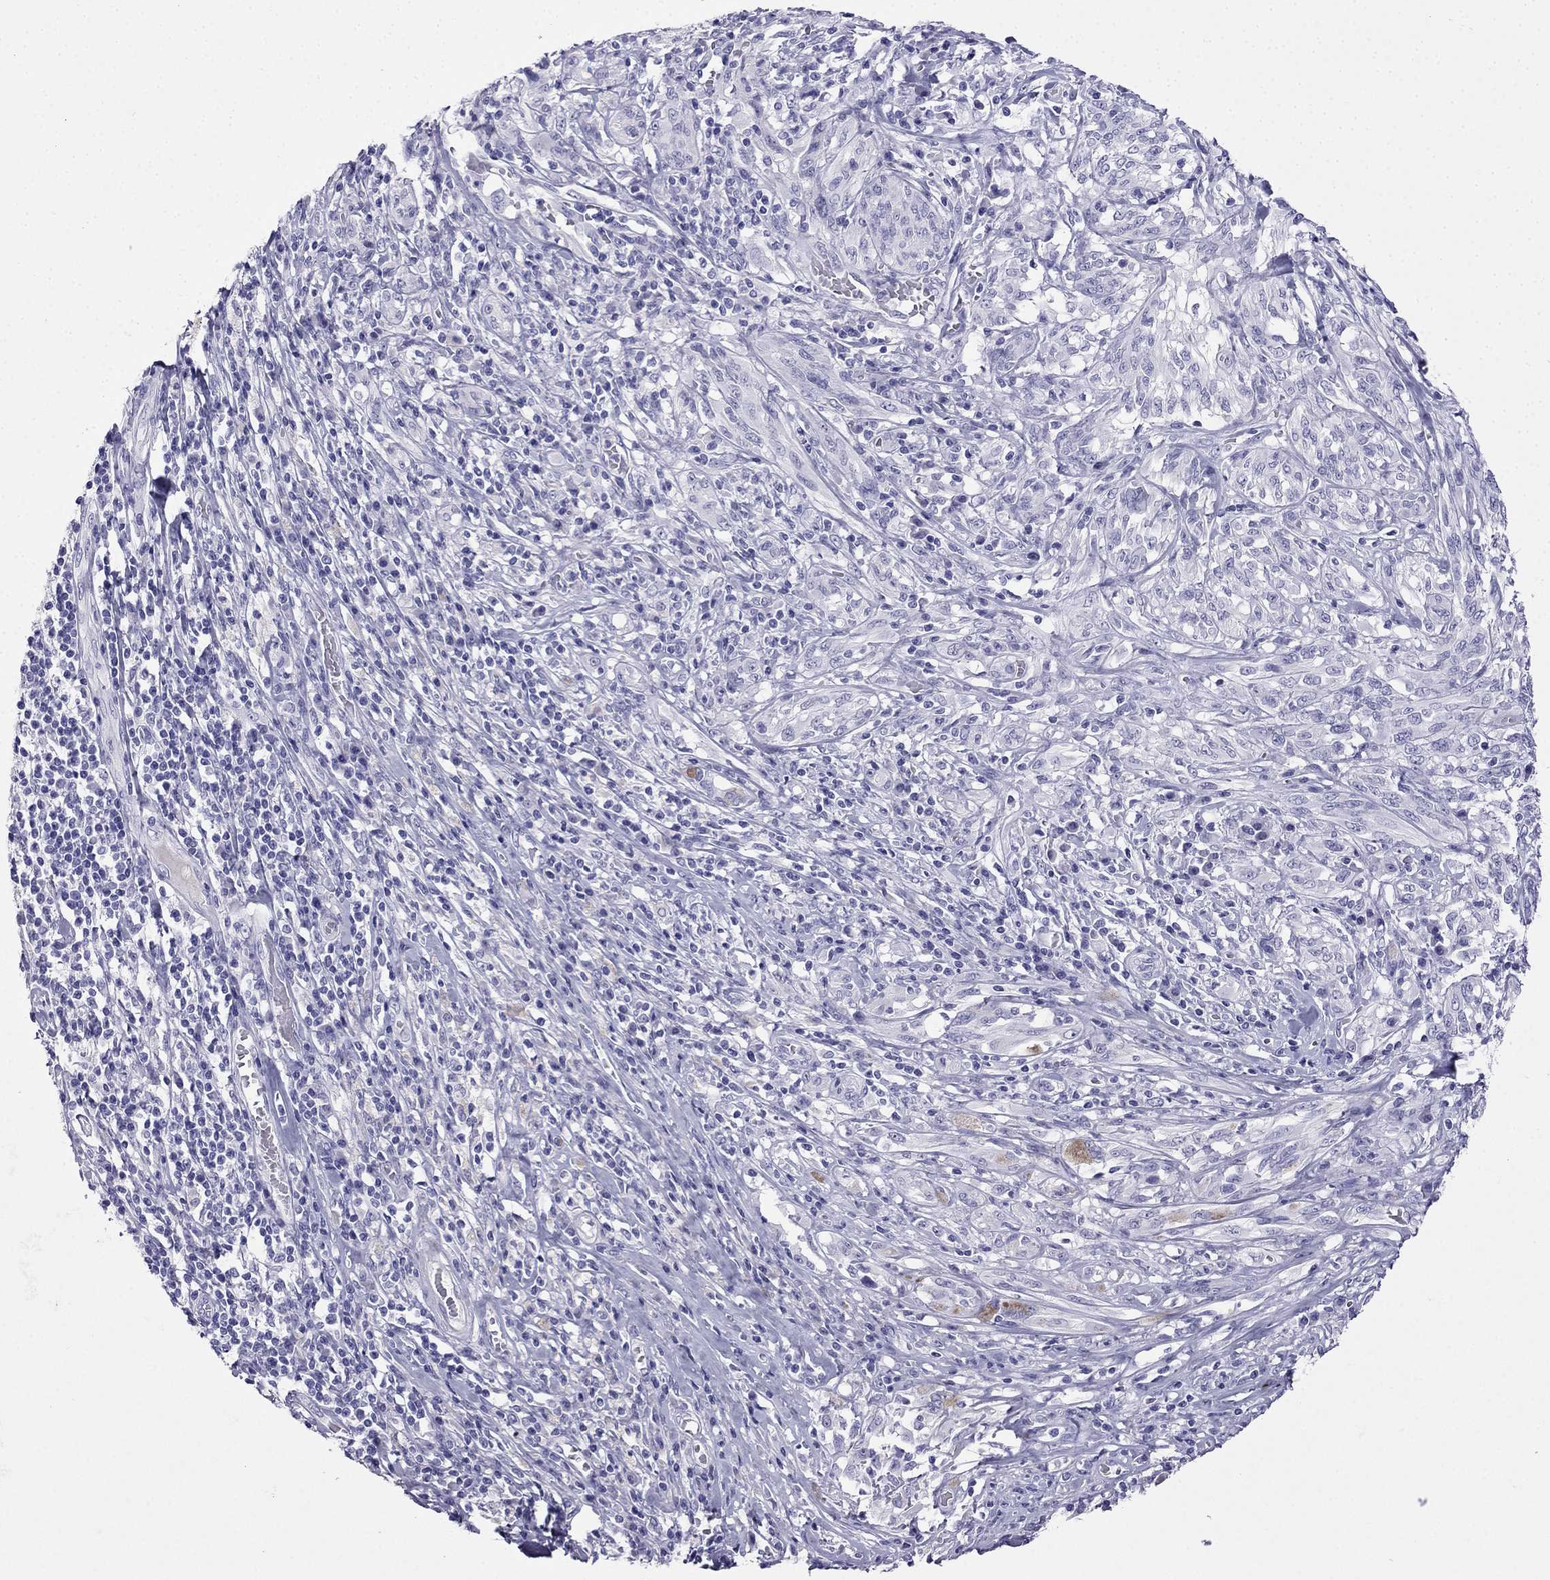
{"staining": {"intensity": "negative", "quantity": "none", "location": "none"}, "tissue": "melanoma", "cell_type": "Tumor cells", "image_type": "cancer", "snomed": [{"axis": "morphology", "description": "Malignant melanoma, NOS"}, {"axis": "topography", "description": "Skin"}], "caption": "DAB (3,3'-diaminobenzidine) immunohistochemical staining of malignant melanoma exhibits no significant staining in tumor cells.", "gene": "CDHR4", "patient": {"sex": "female", "age": 91}}